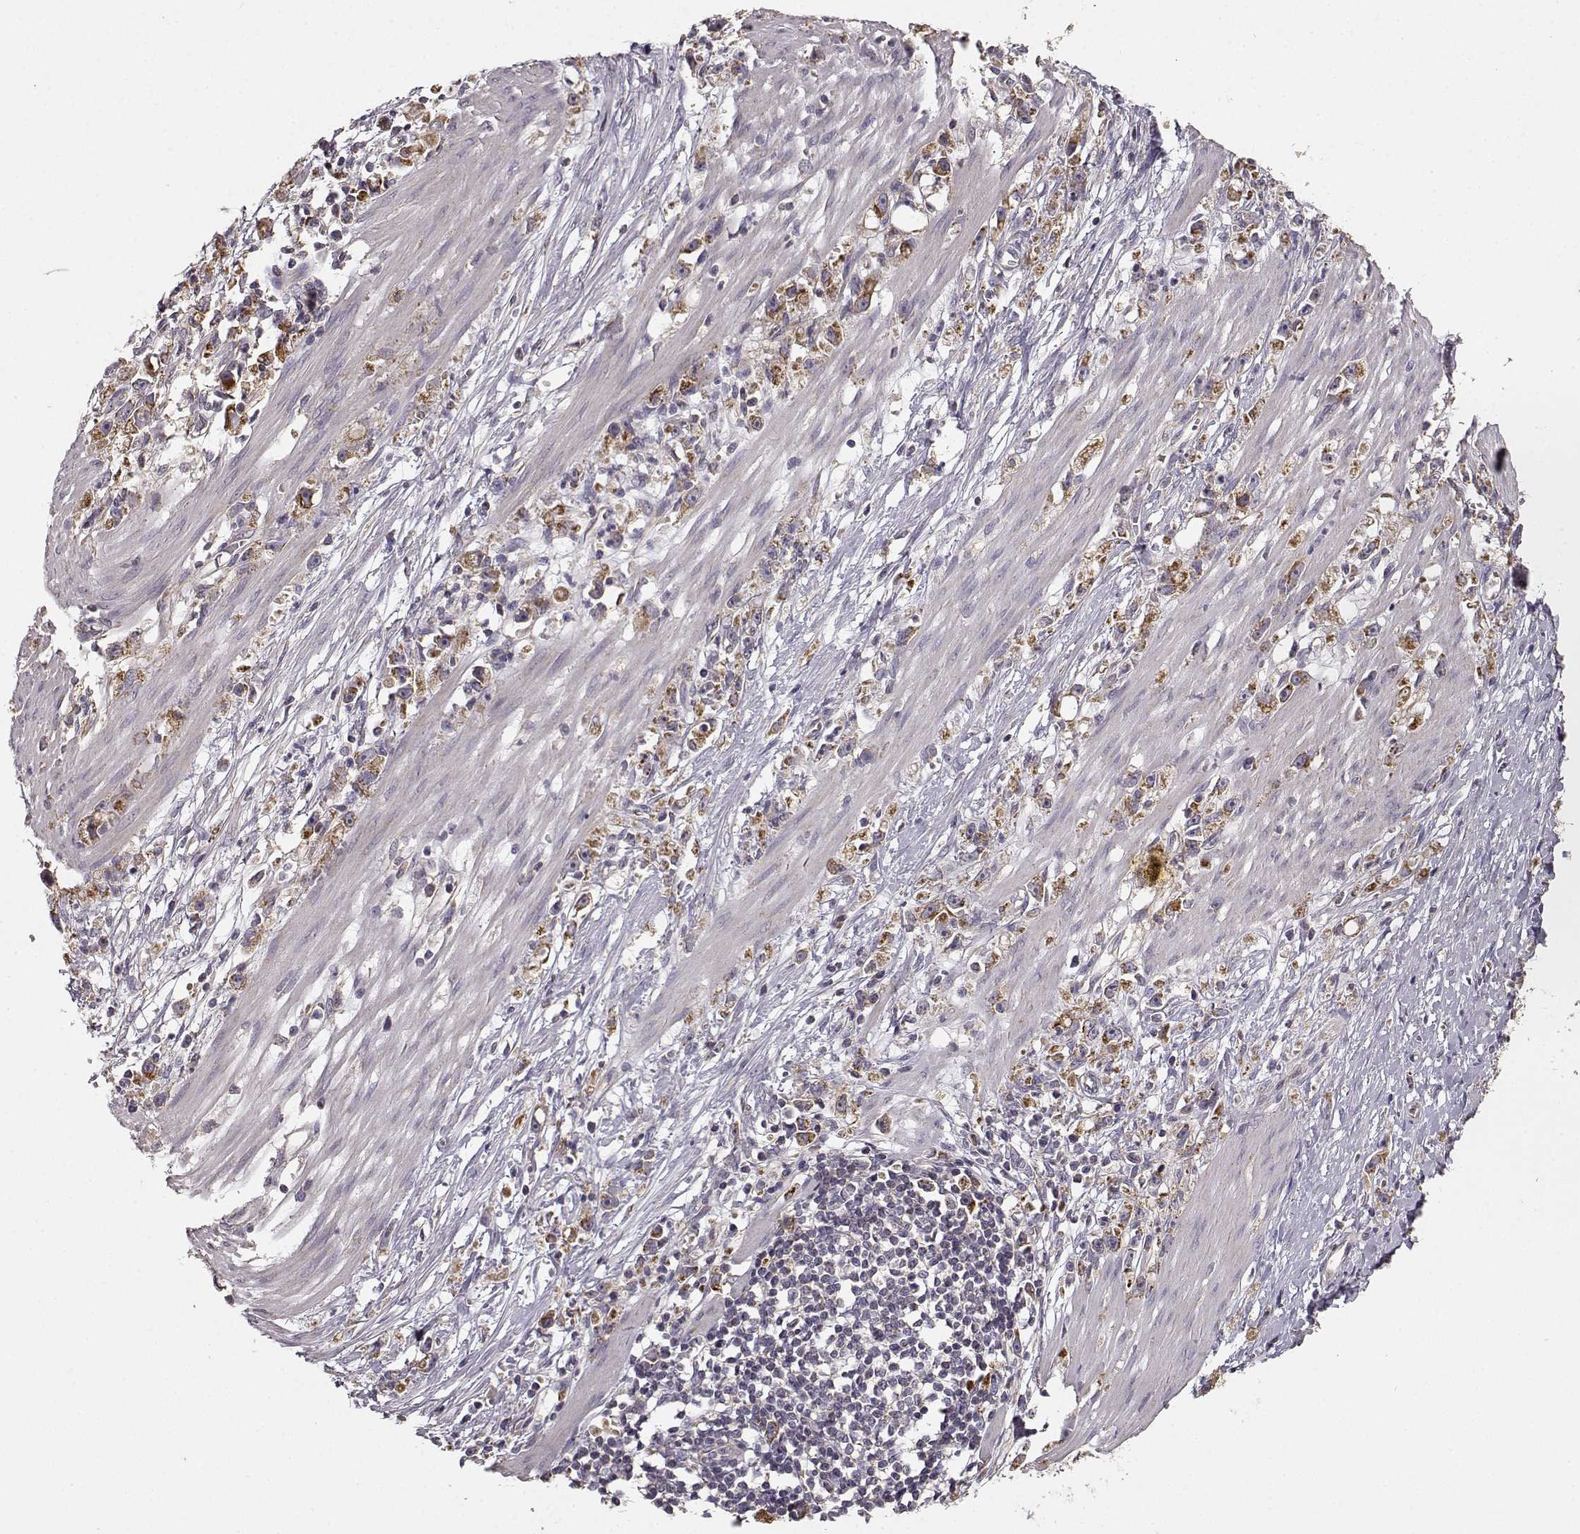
{"staining": {"intensity": "strong", "quantity": ">75%", "location": "cytoplasmic/membranous"}, "tissue": "stomach cancer", "cell_type": "Tumor cells", "image_type": "cancer", "snomed": [{"axis": "morphology", "description": "Adenocarcinoma, NOS"}, {"axis": "topography", "description": "Stomach"}], "caption": "Human stomach adenocarcinoma stained for a protein (brown) displays strong cytoplasmic/membranous positive staining in about >75% of tumor cells.", "gene": "ERBB3", "patient": {"sex": "female", "age": 59}}